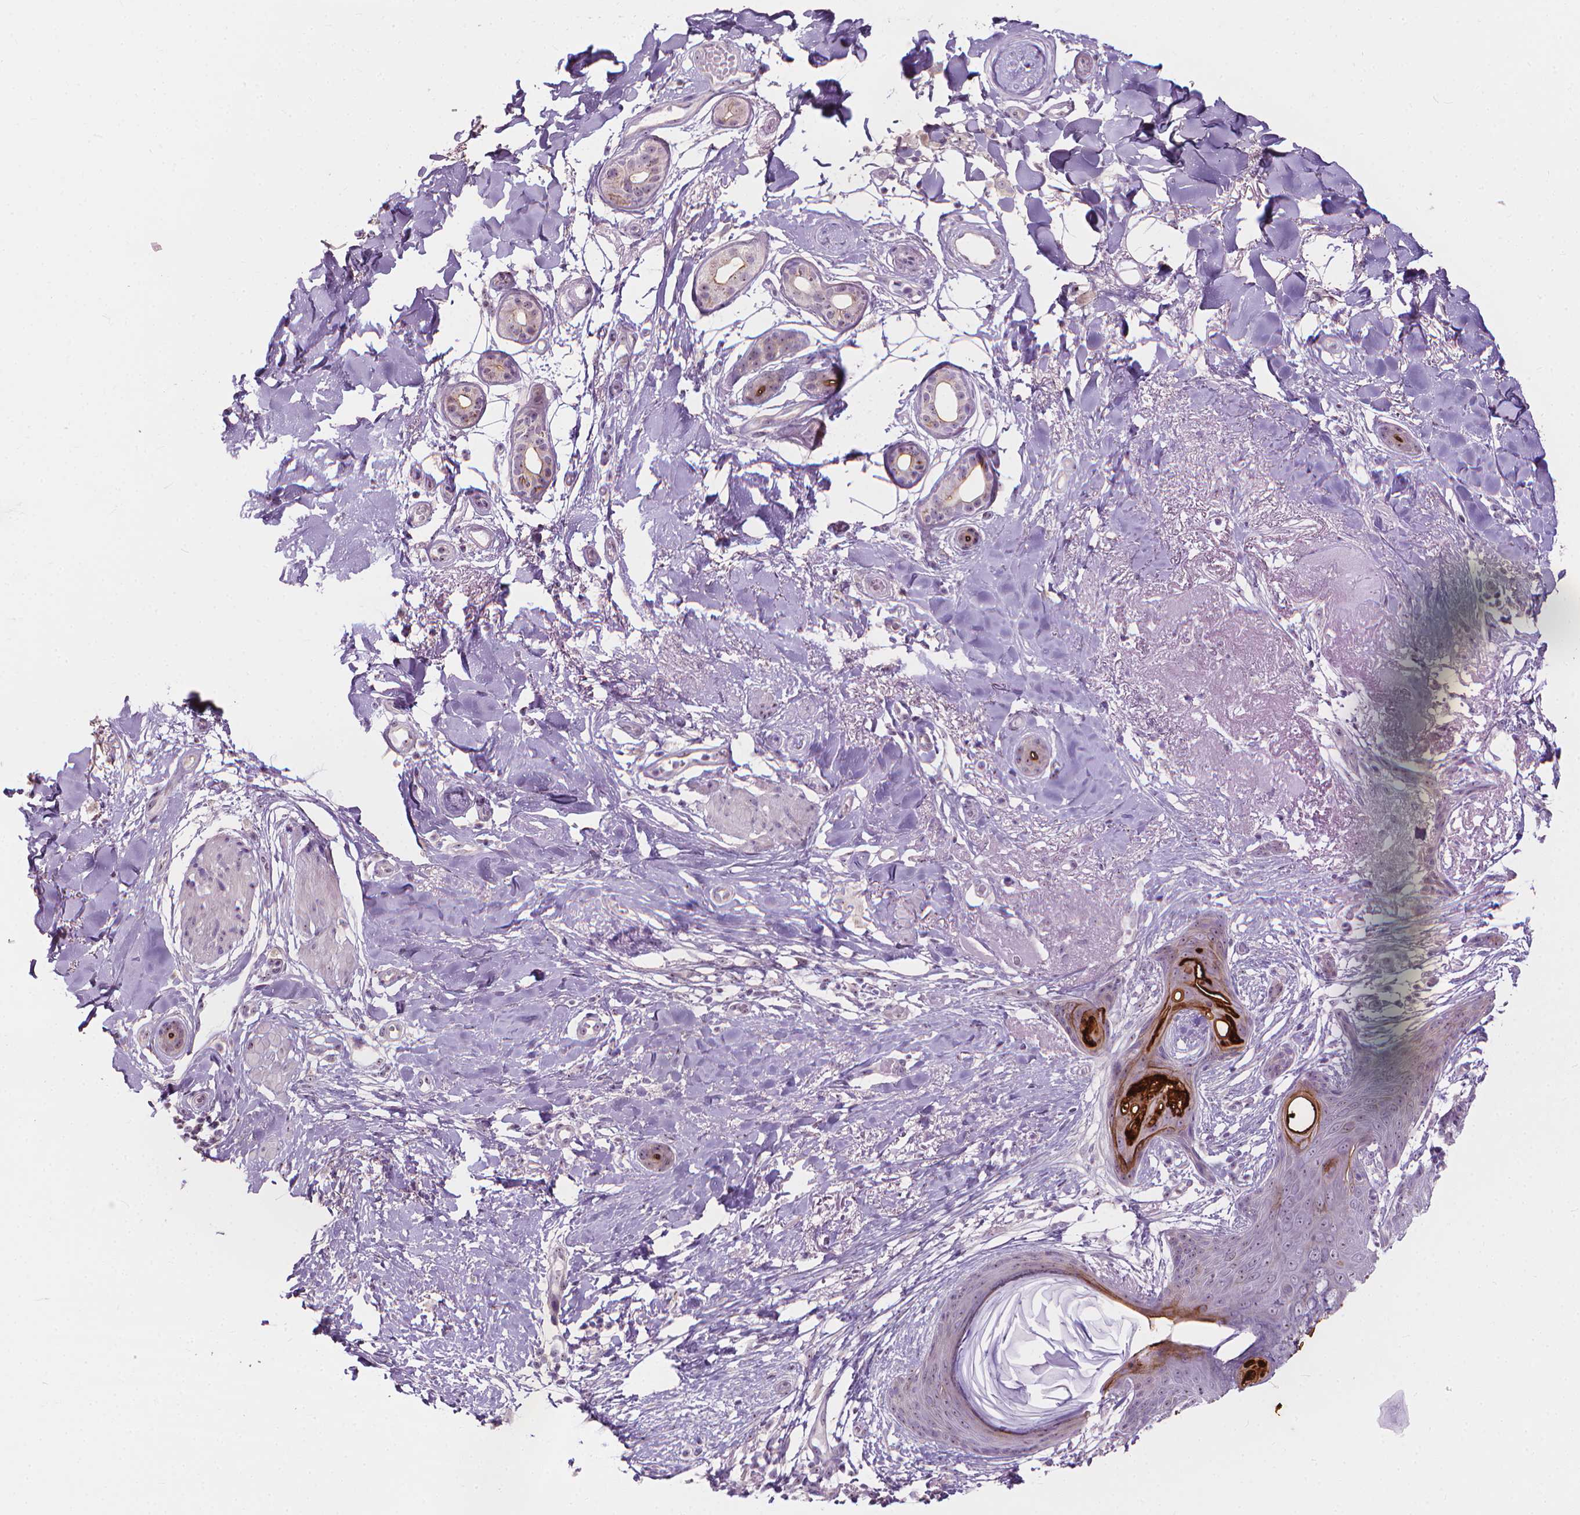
{"staining": {"intensity": "moderate", "quantity": "<25%", "location": "cytoplasmic/membranous"}, "tissue": "skin cancer", "cell_type": "Tumor cells", "image_type": "cancer", "snomed": [{"axis": "morphology", "description": "Normal tissue, NOS"}, {"axis": "morphology", "description": "Basal cell carcinoma"}, {"axis": "topography", "description": "Skin"}], "caption": "The micrograph exhibits staining of skin basal cell carcinoma, revealing moderate cytoplasmic/membranous protein staining (brown color) within tumor cells.", "gene": "GPRC5A", "patient": {"sex": "male", "age": 84}}